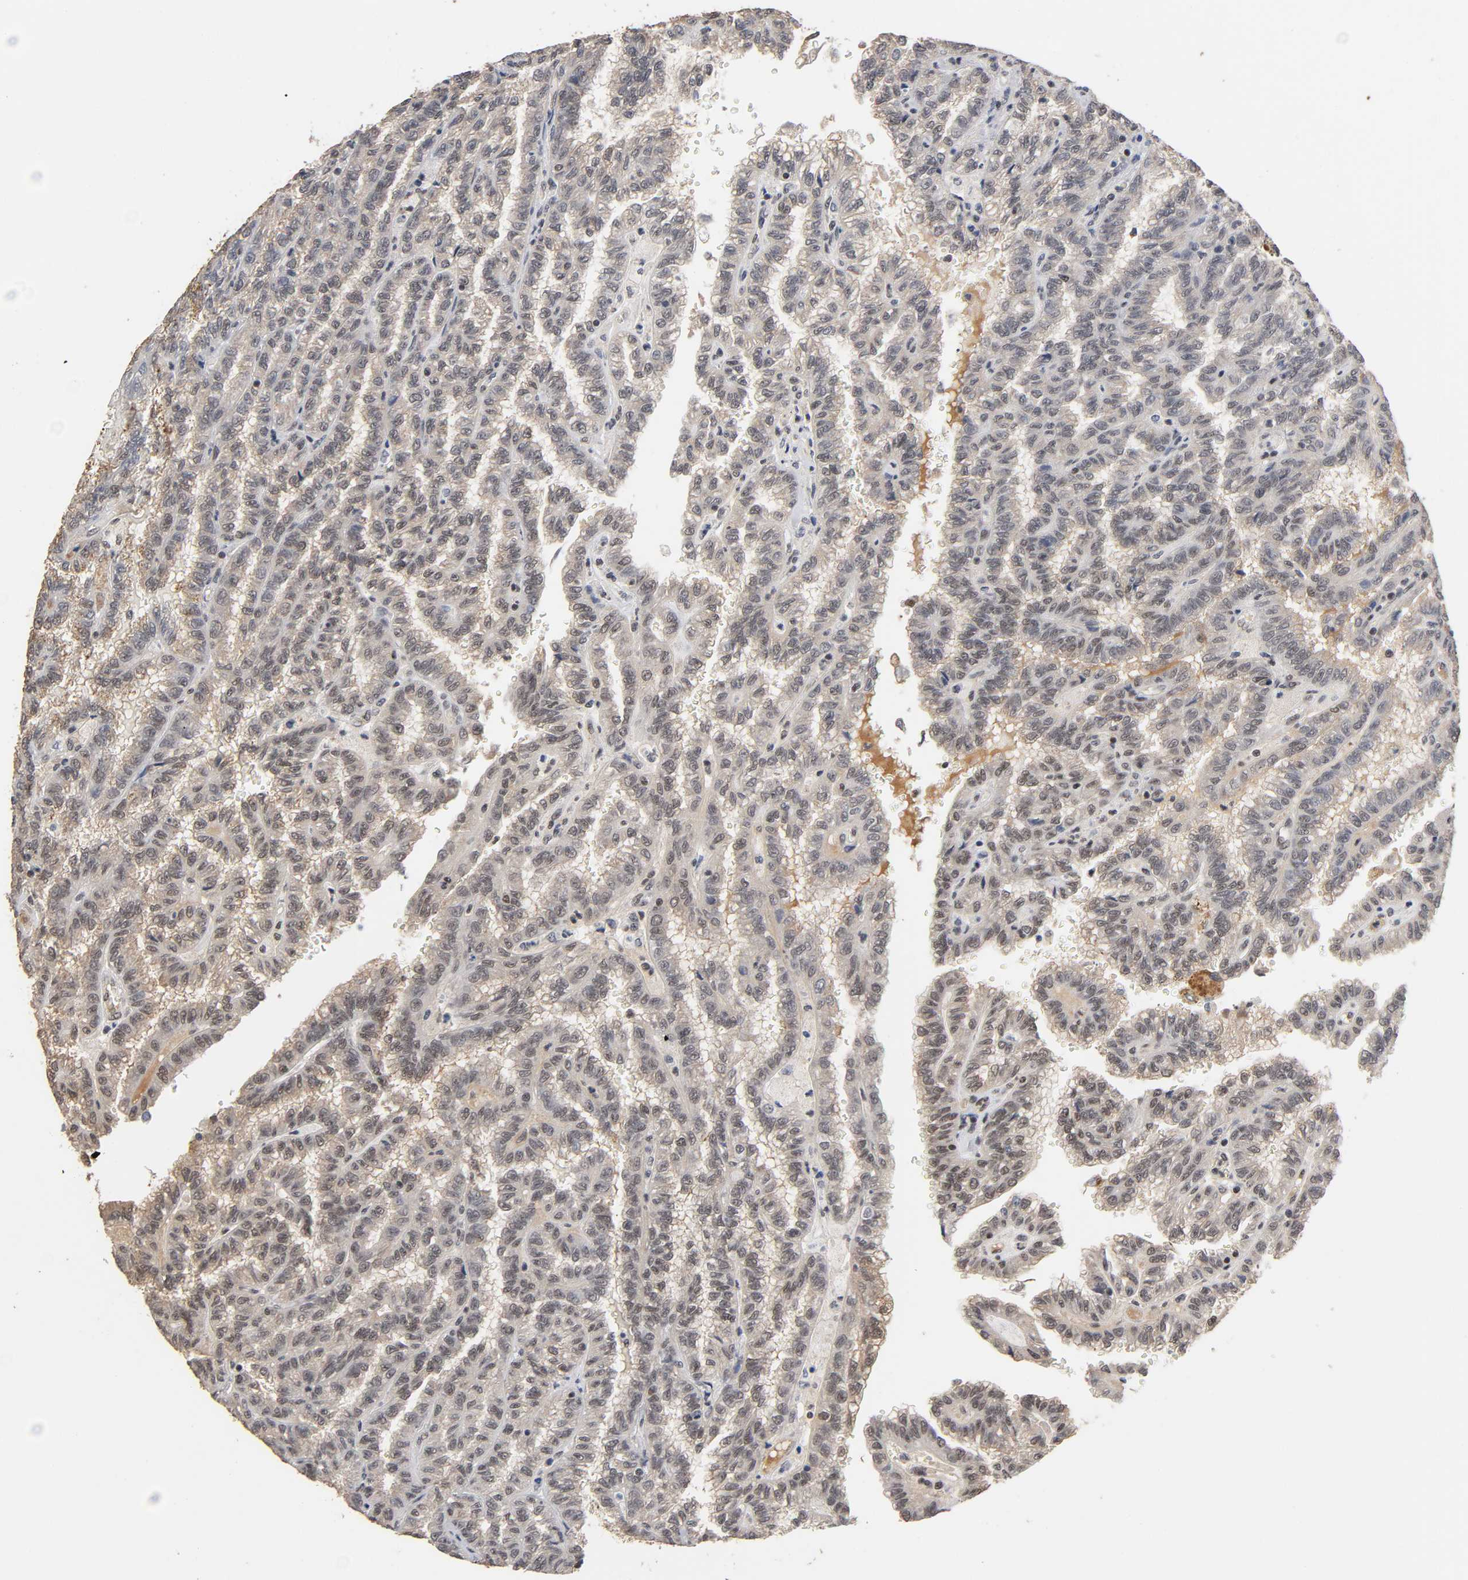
{"staining": {"intensity": "weak", "quantity": ">75%", "location": "cytoplasmic/membranous,nuclear"}, "tissue": "renal cancer", "cell_type": "Tumor cells", "image_type": "cancer", "snomed": [{"axis": "morphology", "description": "Inflammation, NOS"}, {"axis": "morphology", "description": "Adenocarcinoma, NOS"}, {"axis": "topography", "description": "Kidney"}], "caption": "About >75% of tumor cells in renal adenocarcinoma show weak cytoplasmic/membranous and nuclear protein positivity as visualized by brown immunohistochemical staining.", "gene": "ZNF384", "patient": {"sex": "male", "age": 68}}